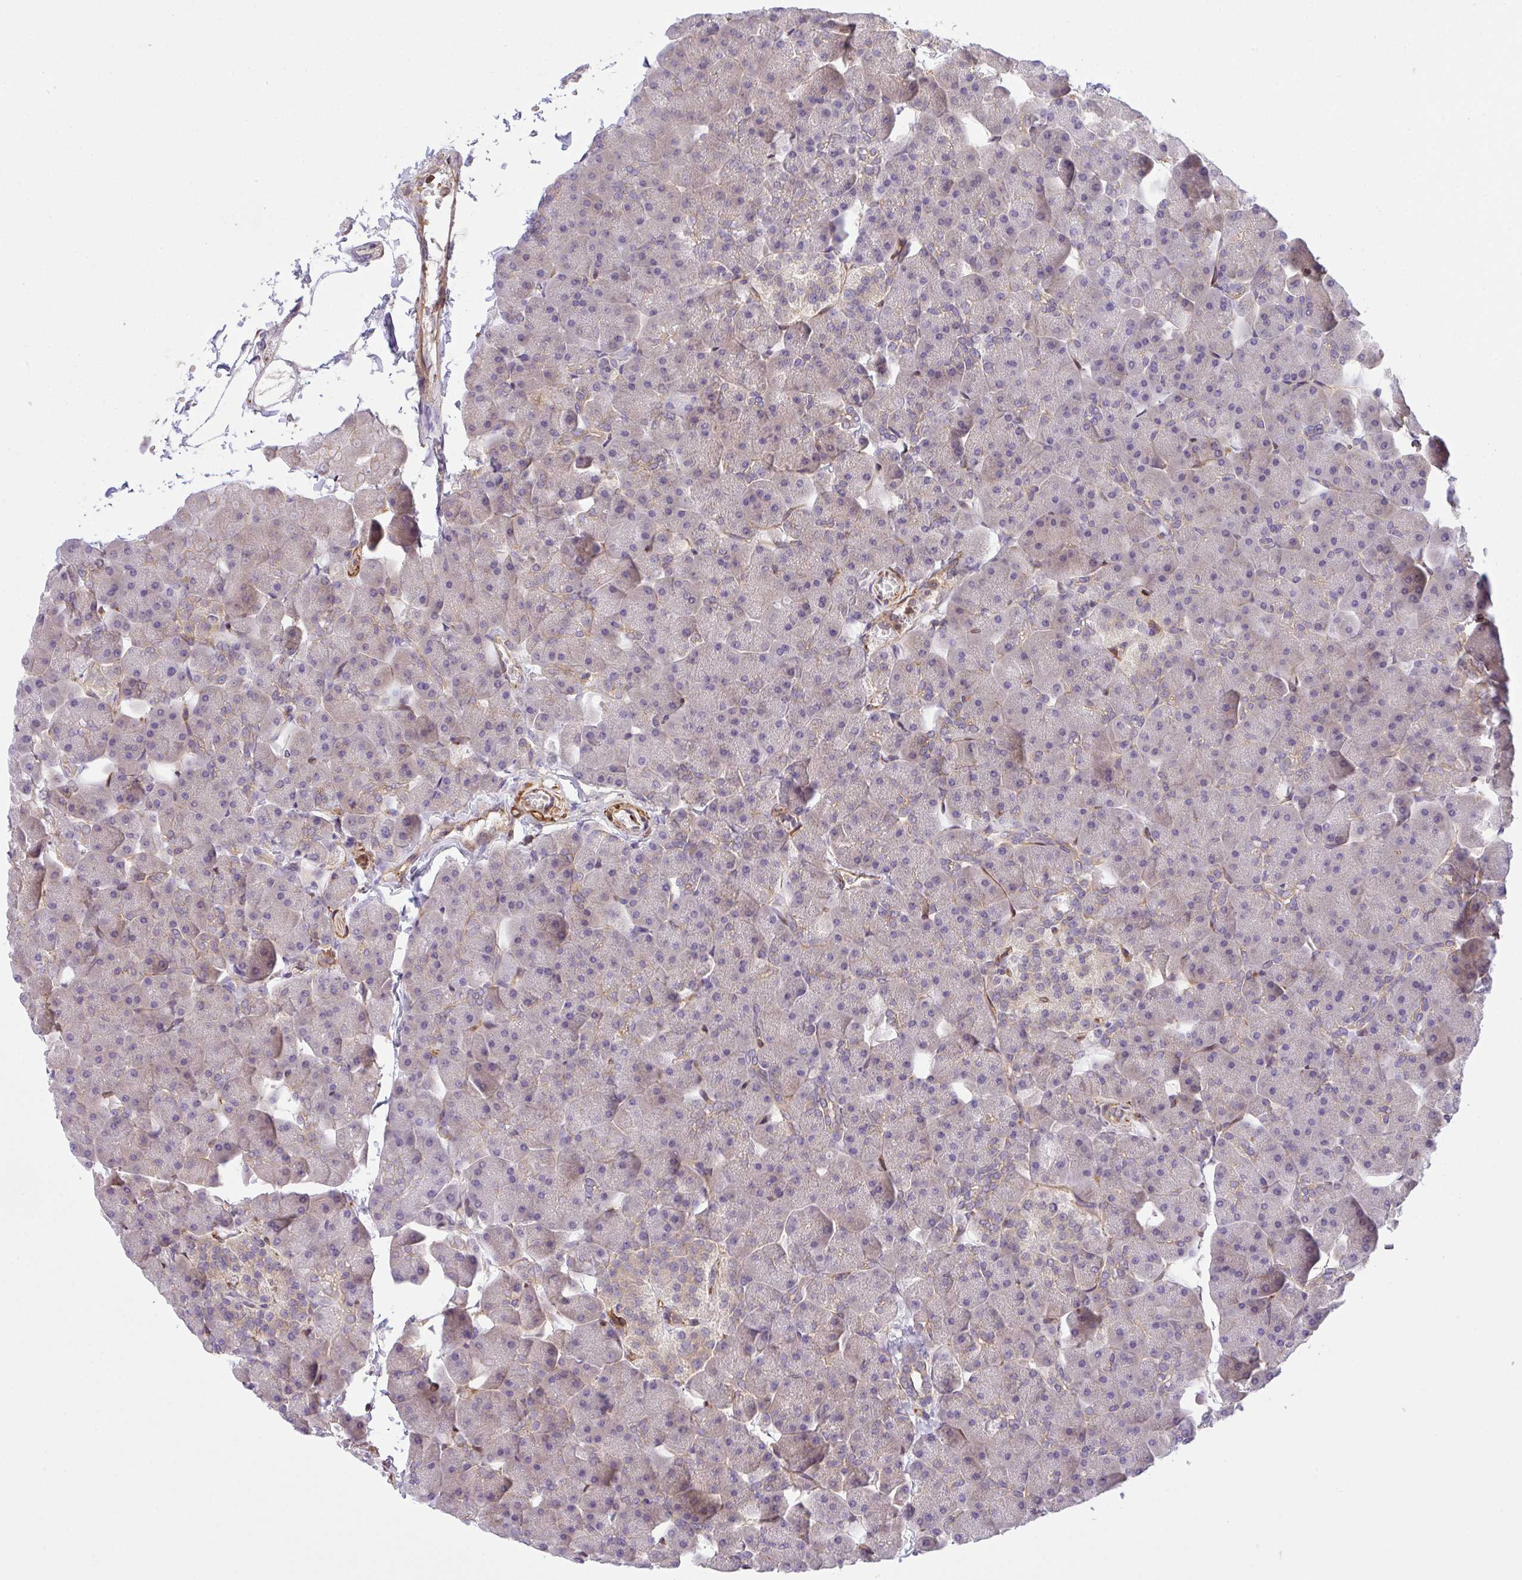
{"staining": {"intensity": "weak", "quantity": "<25%", "location": "cytoplasmic/membranous"}, "tissue": "pancreas", "cell_type": "Exocrine glandular cells", "image_type": "normal", "snomed": [{"axis": "morphology", "description": "Normal tissue, NOS"}, {"axis": "topography", "description": "Pancreas"}], "caption": "This histopathology image is of normal pancreas stained with immunohistochemistry to label a protein in brown with the nuclei are counter-stained blue. There is no expression in exocrine glandular cells.", "gene": "TMEM229A", "patient": {"sex": "male", "age": 35}}